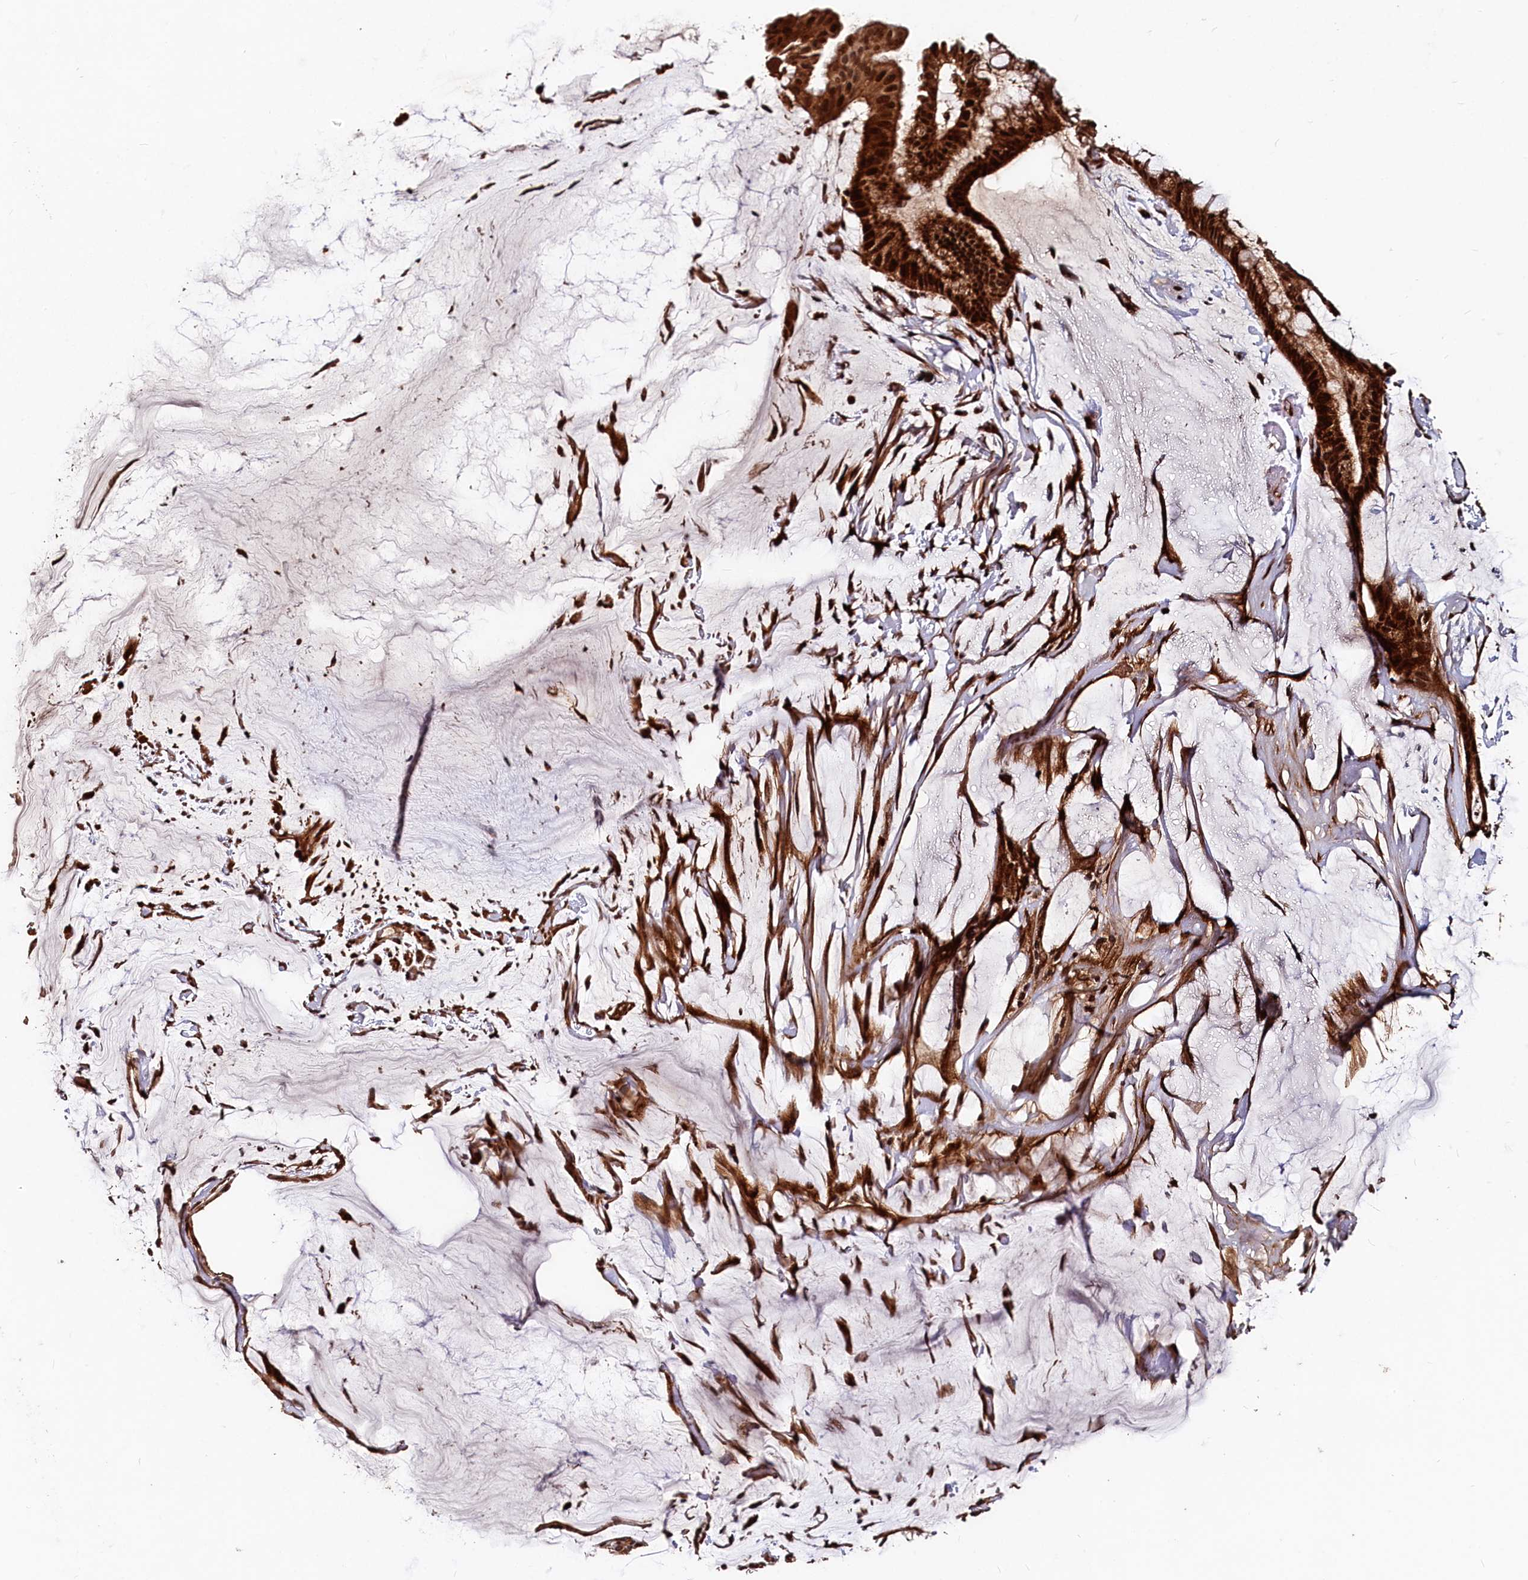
{"staining": {"intensity": "strong", "quantity": ">75%", "location": "cytoplasmic/membranous,nuclear"}, "tissue": "ovarian cancer", "cell_type": "Tumor cells", "image_type": "cancer", "snomed": [{"axis": "morphology", "description": "Cystadenocarcinoma, mucinous, NOS"}, {"axis": "topography", "description": "Ovary"}], "caption": "This histopathology image demonstrates ovarian cancer stained with IHC to label a protein in brown. The cytoplasmic/membranous and nuclear of tumor cells show strong positivity for the protein. Nuclei are counter-stained blue.", "gene": "TRIM23", "patient": {"sex": "female", "age": 73}}